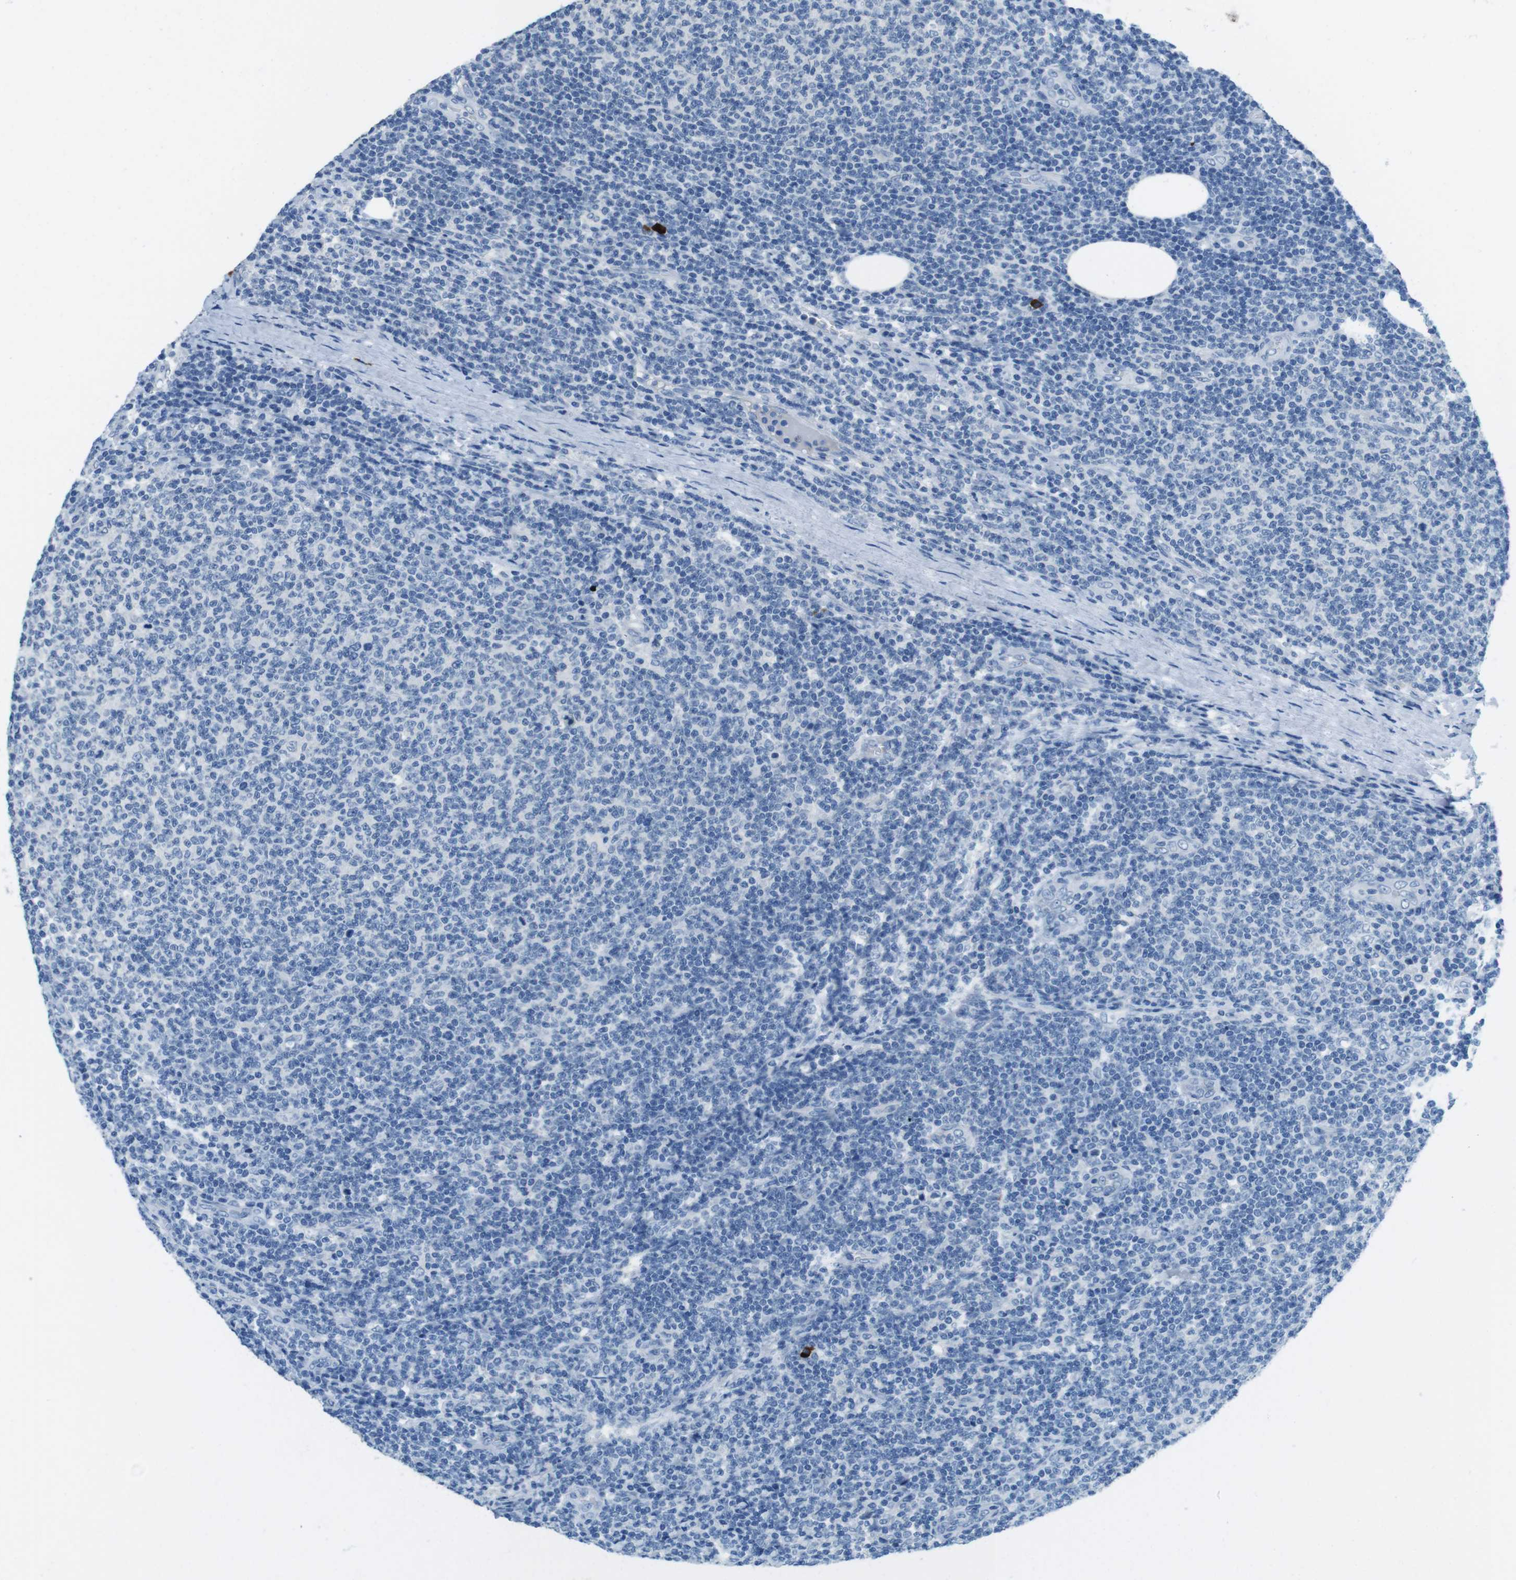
{"staining": {"intensity": "negative", "quantity": "none", "location": "none"}, "tissue": "lymphoma", "cell_type": "Tumor cells", "image_type": "cancer", "snomed": [{"axis": "morphology", "description": "Malignant lymphoma, non-Hodgkin's type, Low grade"}, {"axis": "topography", "description": "Lymph node"}], "caption": "Tumor cells show no significant expression in lymphoma. The staining is performed using DAB brown chromogen with nuclei counter-stained in using hematoxylin.", "gene": "SLC35A3", "patient": {"sex": "male", "age": 66}}